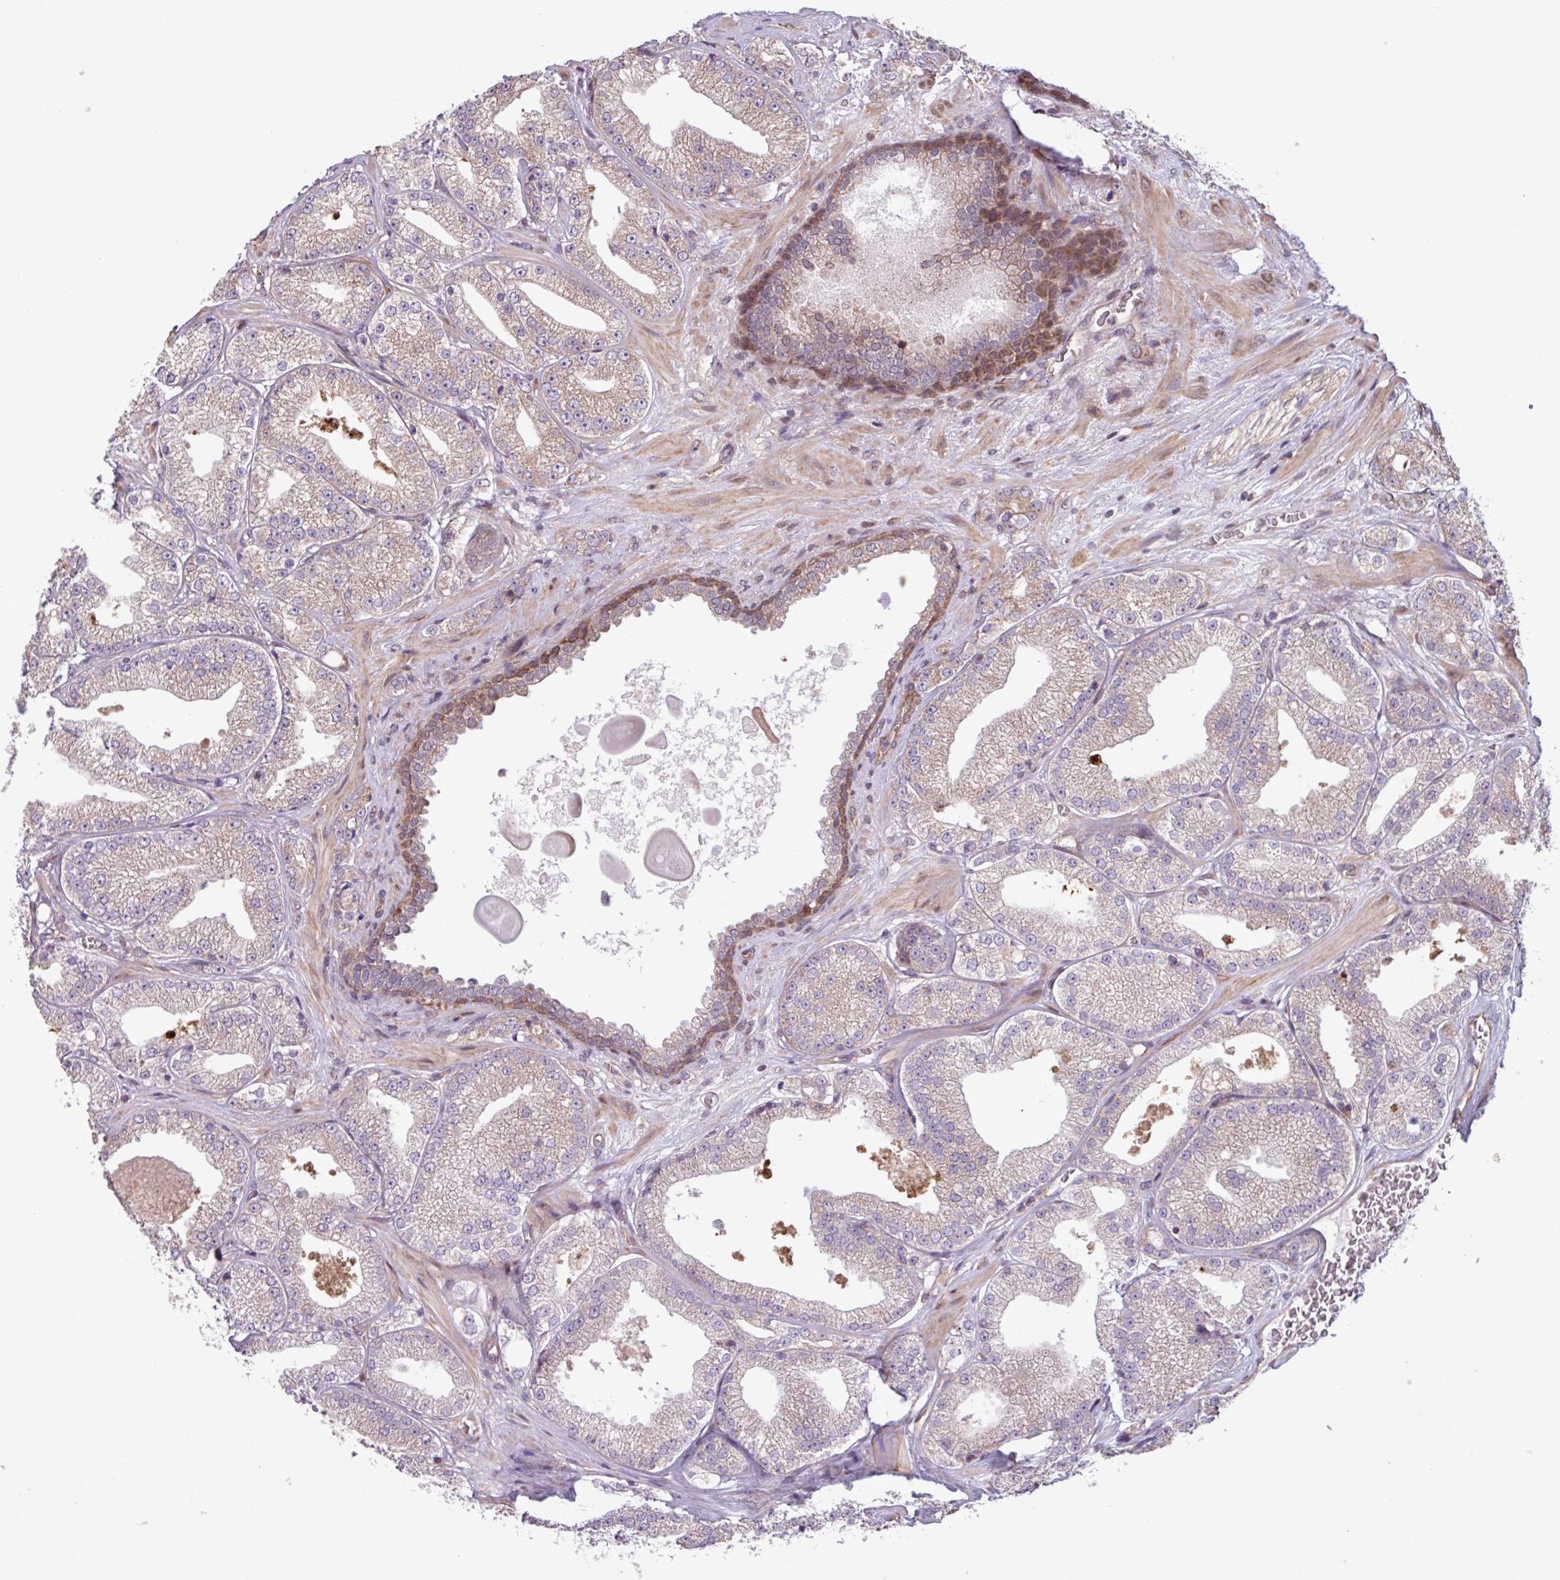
{"staining": {"intensity": "weak", "quantity": "<25%", "location": "cytoplasmic/membranous"}, "tissue": "prostate cancer", "cell_type": "Tumor cells", "image_type": "cancer", "snomed": [{"axis": "morphology", "description": "Adenocarcinoma, High grade"}, {"axis": "topography", "description": "Prostate"}], "caption": "Micrograph shows no significant protein positivity in tumor cells of prostate cancer.", "gene": "PDPR", "patient": {"sex": "male", "age": 68}}